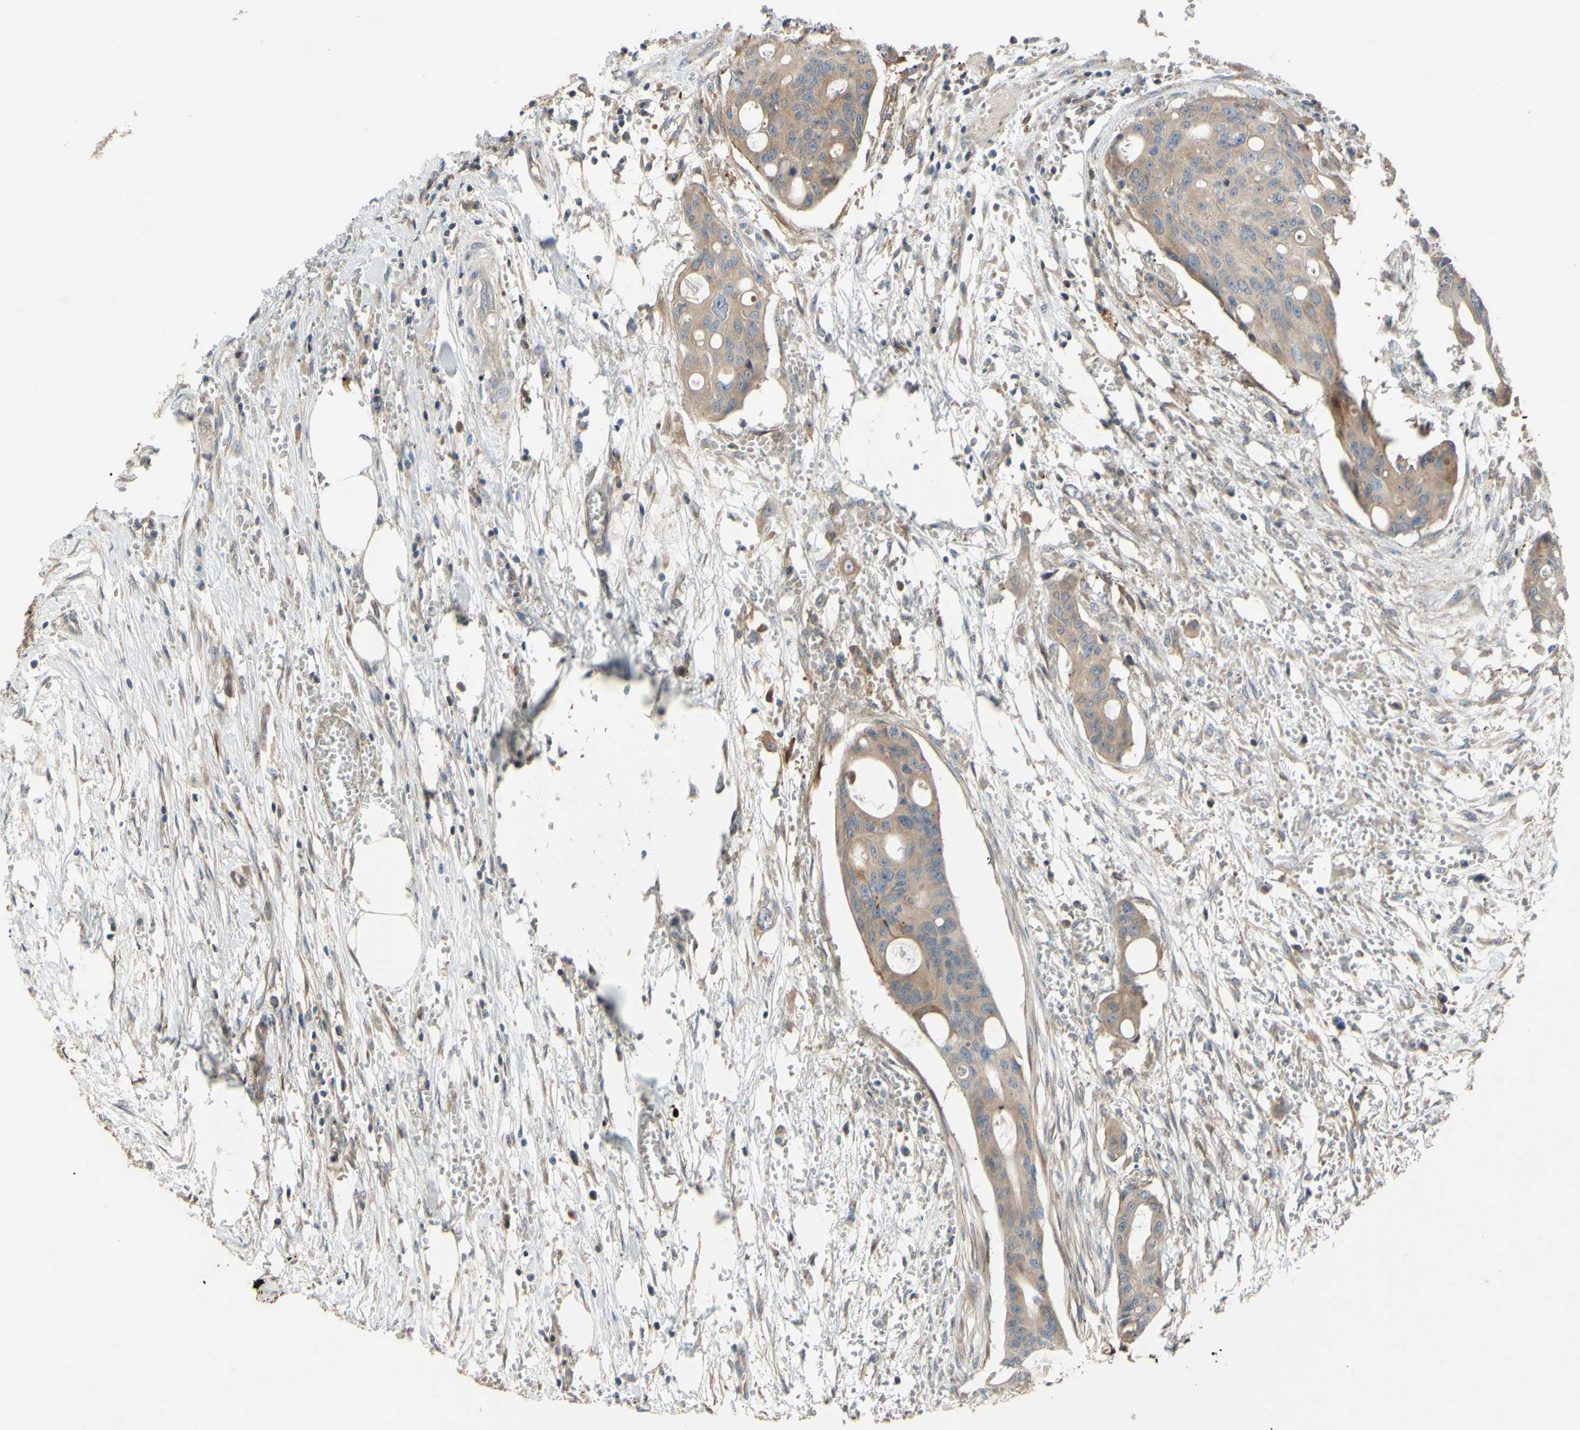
{"staining": {"intensity": "weak", "quantity": ">75%", "location": "cytoplasmic/membranous"}, "tissue": "colorectal cancer", "cell_type": "Tumor cells", "image_type": "cancer", "snomed": [{"axis": "morphology", "description": "Adenocarcinoma, NOS"}, {"axis": "topography", "description": "Colon"}], "caption": "Protein analysis of colorectal adenocarcinoma tissue reveals weak cytoplasmic/membranous expression in approximately >75% of tumor cells.", "gene": "SPTLC1", "patient": {"sex": "female", "age": 57}}